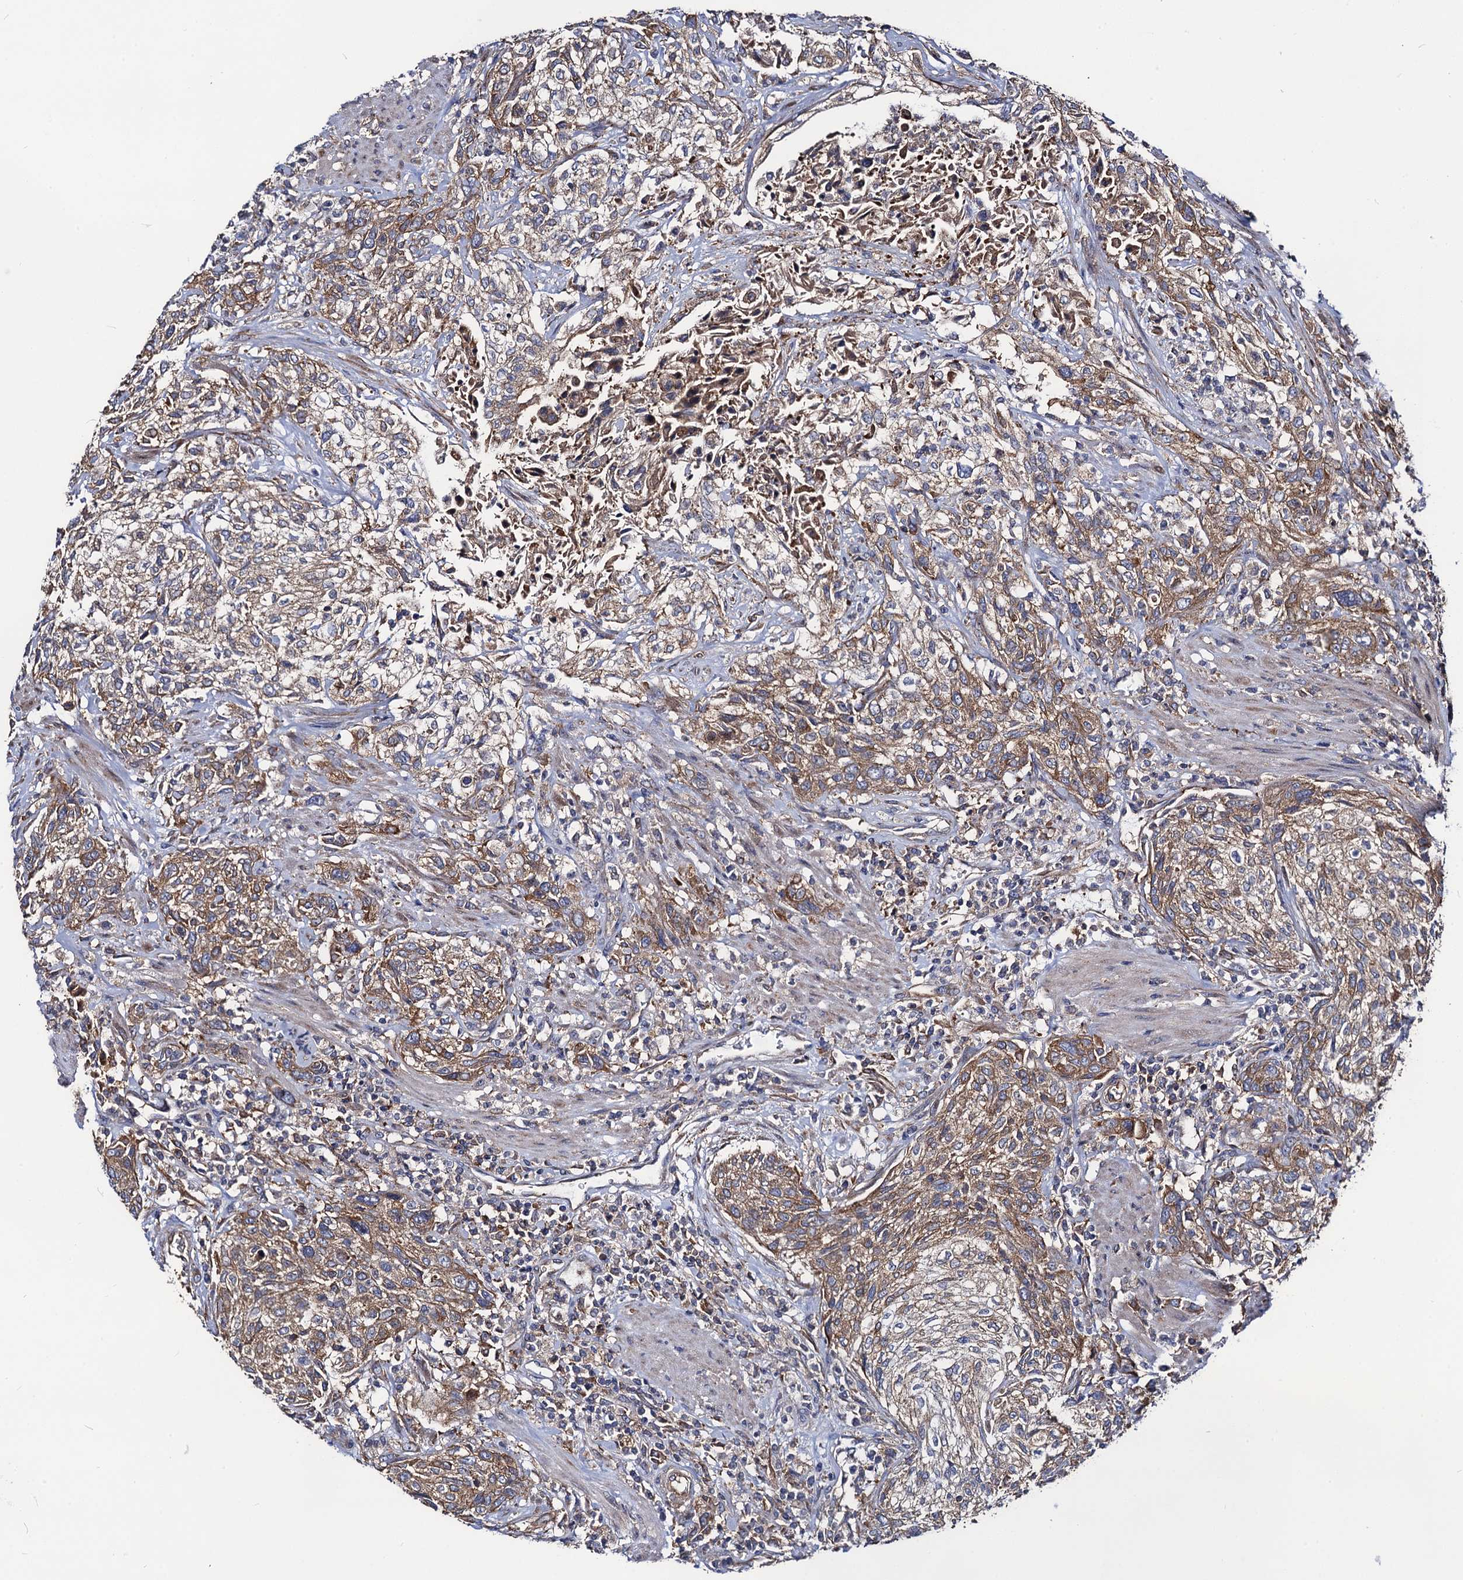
{"staining": {"intensity": "moderate", "quantity": "25%-75%", "location": "cytoplasmic/membranous"}, "tissue": "urothelial cancer", "cell_type": "Tumor cells", "image_type": "cancer", "snomed": [{"axis": "morphology", "description": "Normal tissue, NOS"}, {"axis": "morphology", "description": "Urothelial carcinoma, NOS"}, {"axis": "topography", "description": "Urinary bladder"}, {"axis": "topography", "description": "Peripheral nerve tissue"}], "caption": "DAB immunohistochemical staining of urothelial cancer exhibits moderate cytoplasmic/membranous protein positivity in about 25%-75% of tumor cells.", "gene": "DYDC1", "patient": {"sex": "male", "age": 35}}